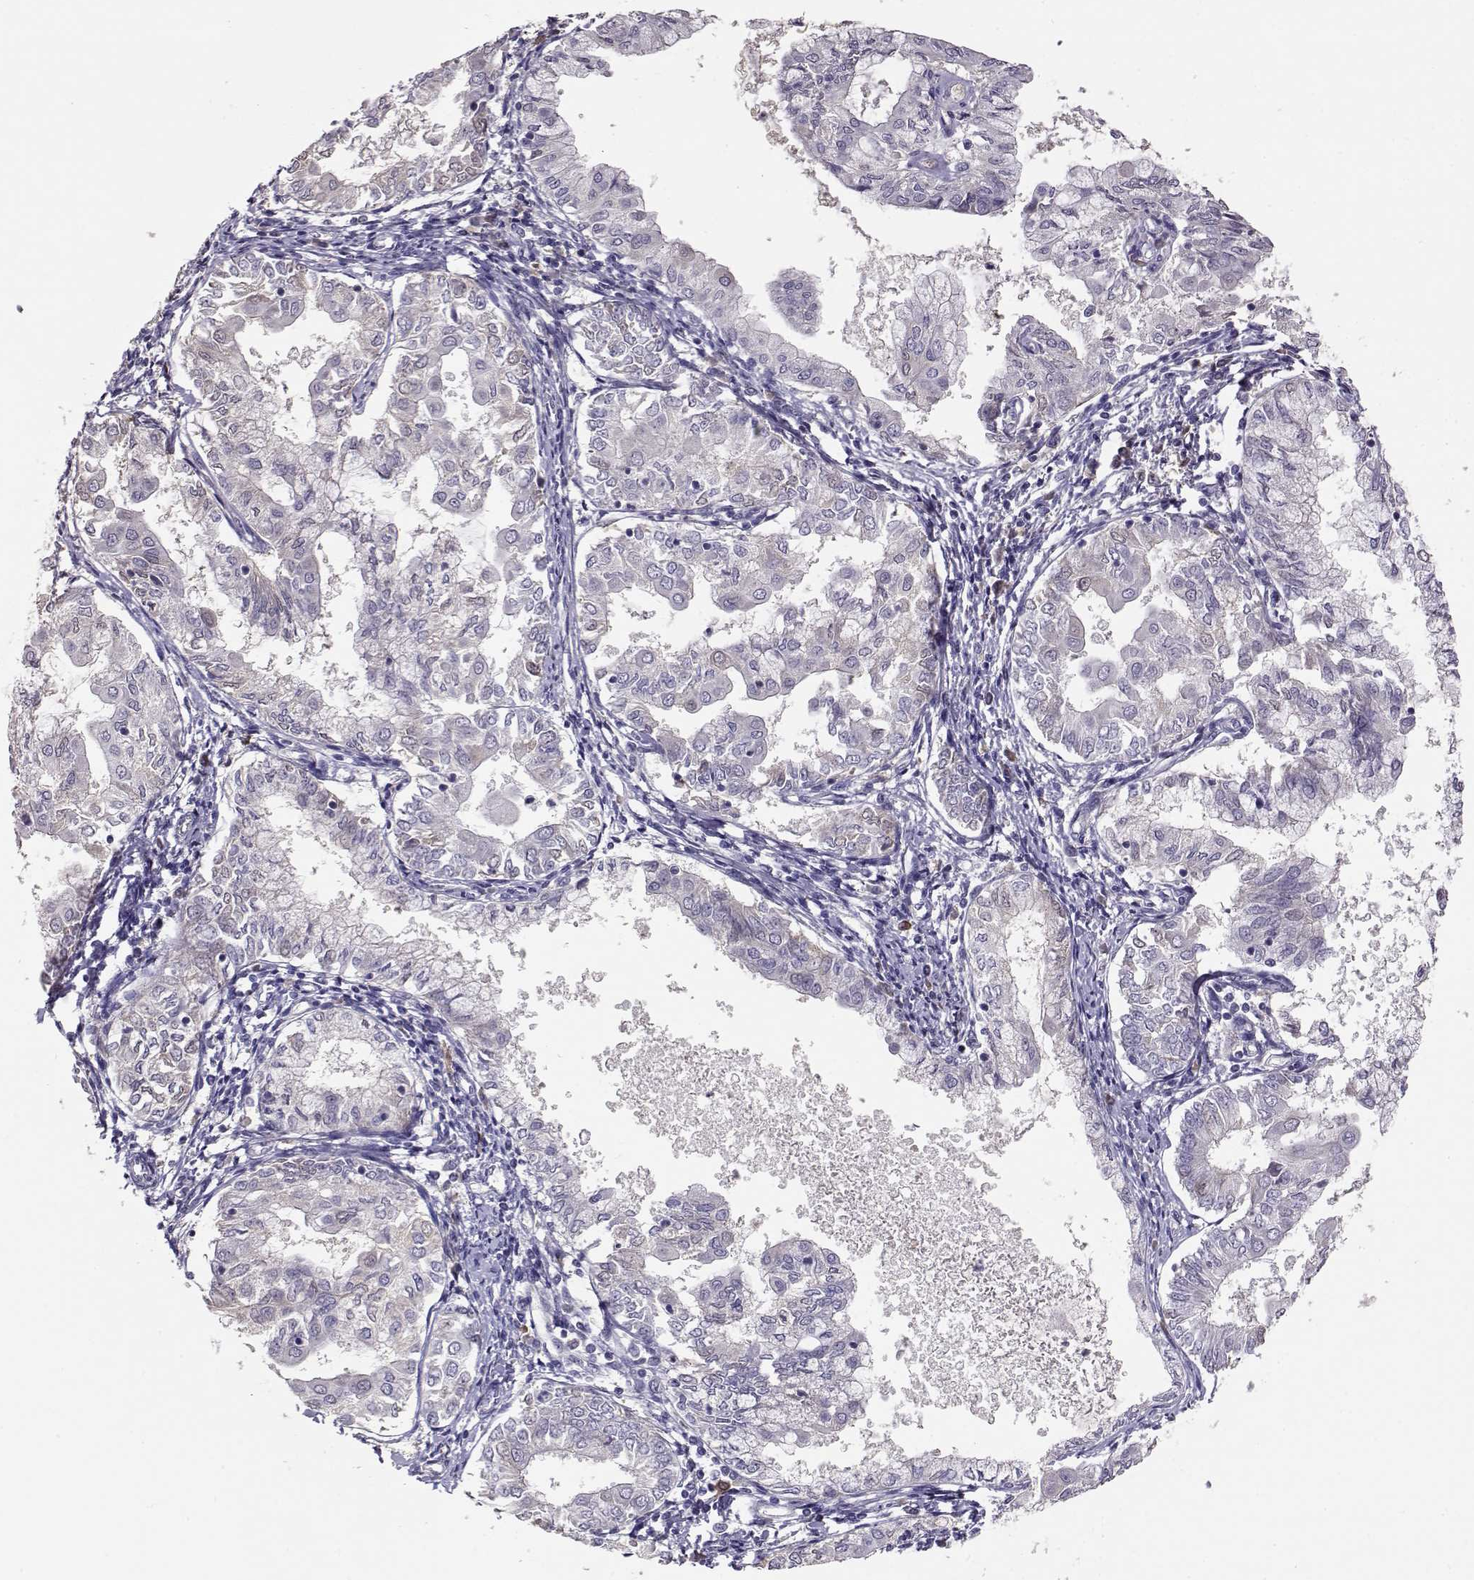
{"staining": {"intensity": "negative", "quantity": "none", "location": "none"}, "tissue": "endometrial cancer", "cell_type": "Tumor cells", "image_type": "cancer", "snomed": [{"axis": "morphology", "description": "Adenocarcinoma, NOS"}, {"axis": "topography", "description": "Endometrium"}], "caption": "Histopathology image shows no protein expression in tumor cells of endometrial cancer (adenocarcinoma) tissue.", "gene": "TACR1", "patient": {"sex": "female", "age": 68}}